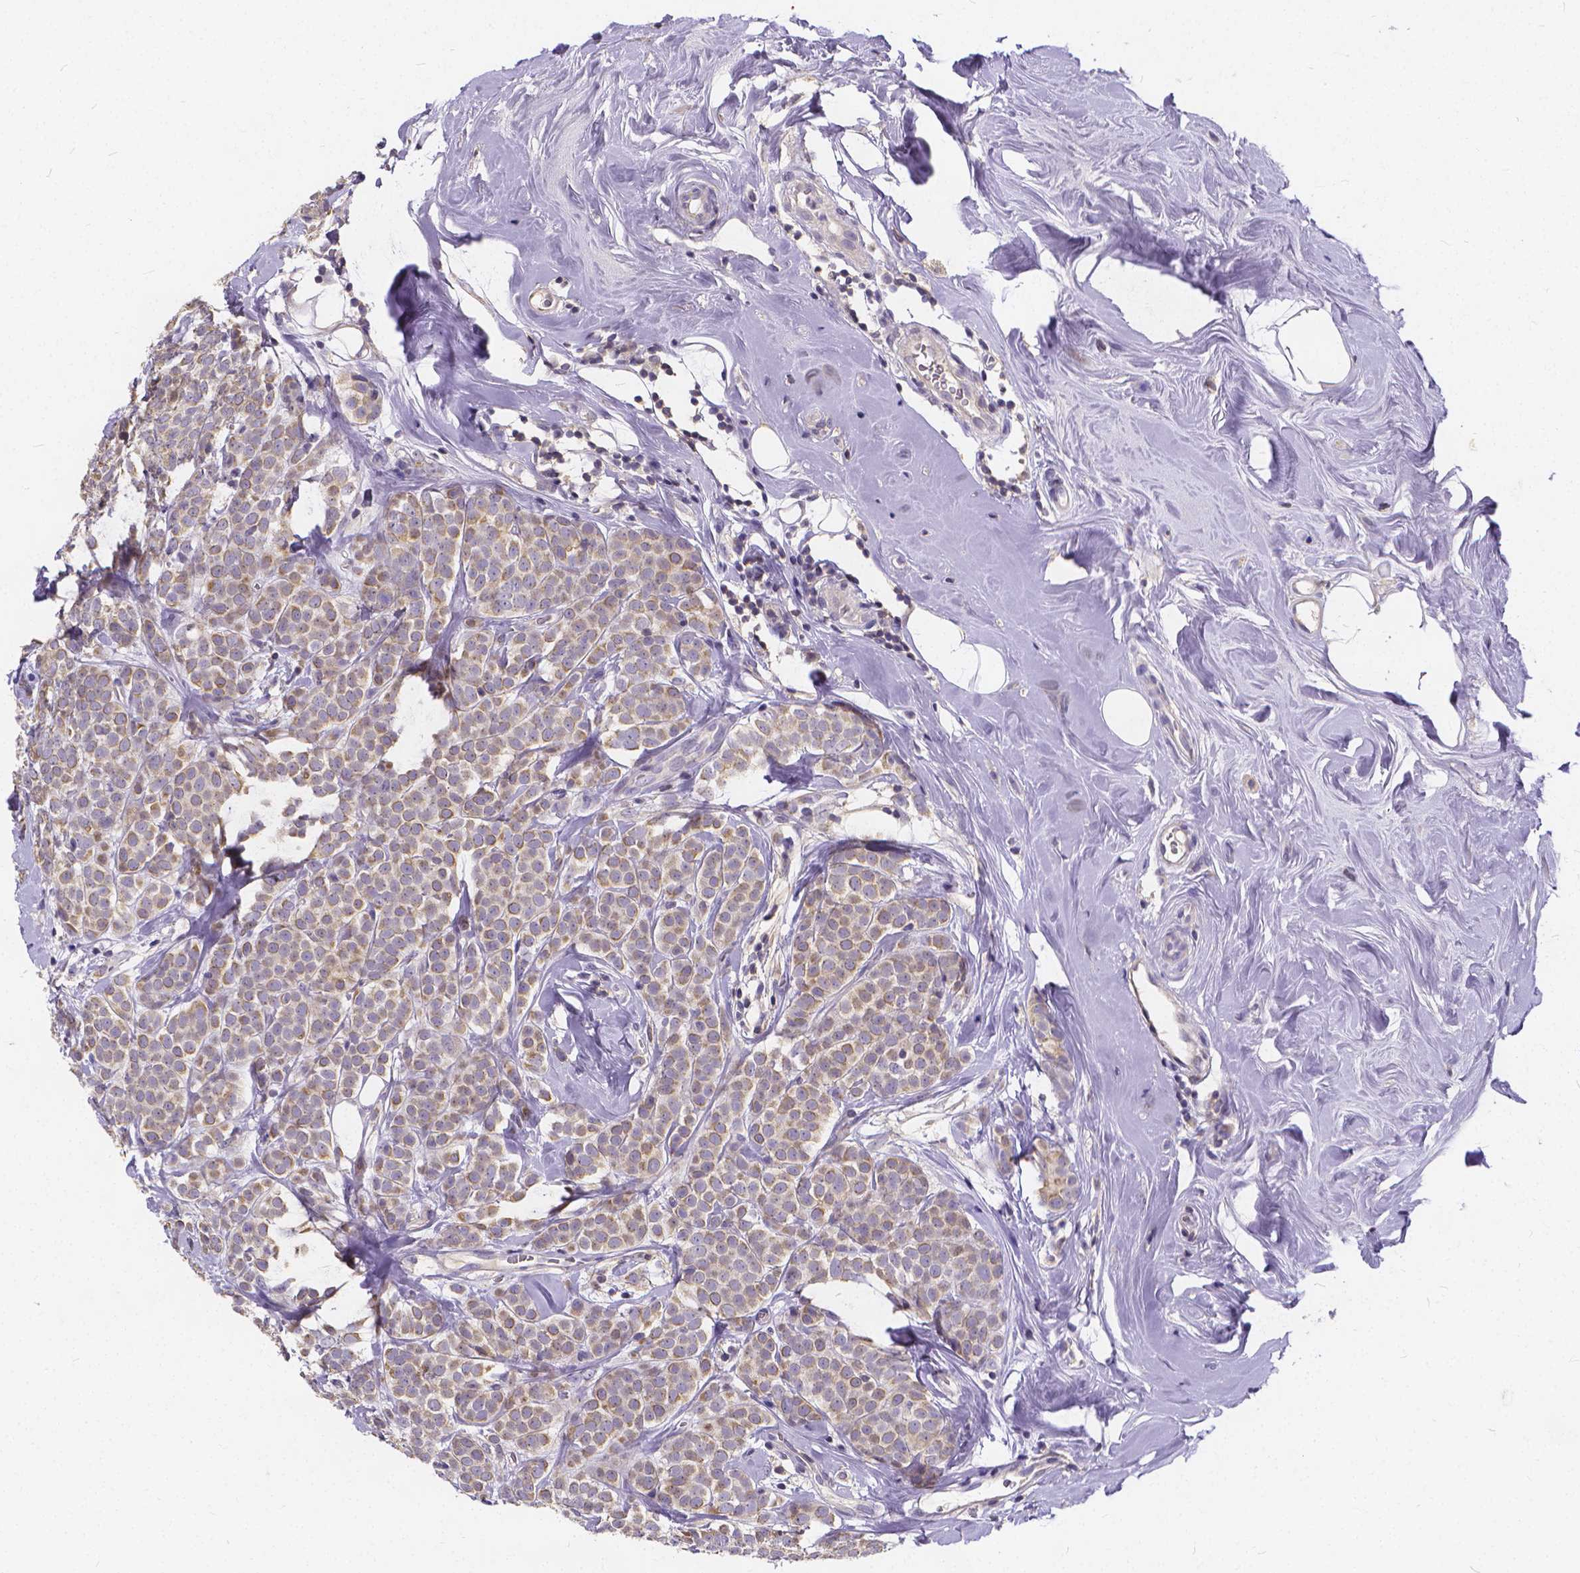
{"staining": {"intensity": "weak", "quantity": "<25%", "location": "cytoplasmic/membranous"}, "tissue": "breast cancer", "cell_type": "Tumor cells", "image_type": "cancer", "snomed": [{"axis": "morphology", "description": "Lobular carcinoma"}, {"axis": "topography", "description": "Breast"}], "caption": "Protein analysis of lobular carcinoma (breast) shows no significant staining in tumor cells. Brightfield microscopy of IHC stained with DAB (3,3'-diaminobenzidine) (brown) and hematoxylin (blue), captured at high magnification.", "gene": "GLRB", "patient": {"sex": "female", "age": 49}}